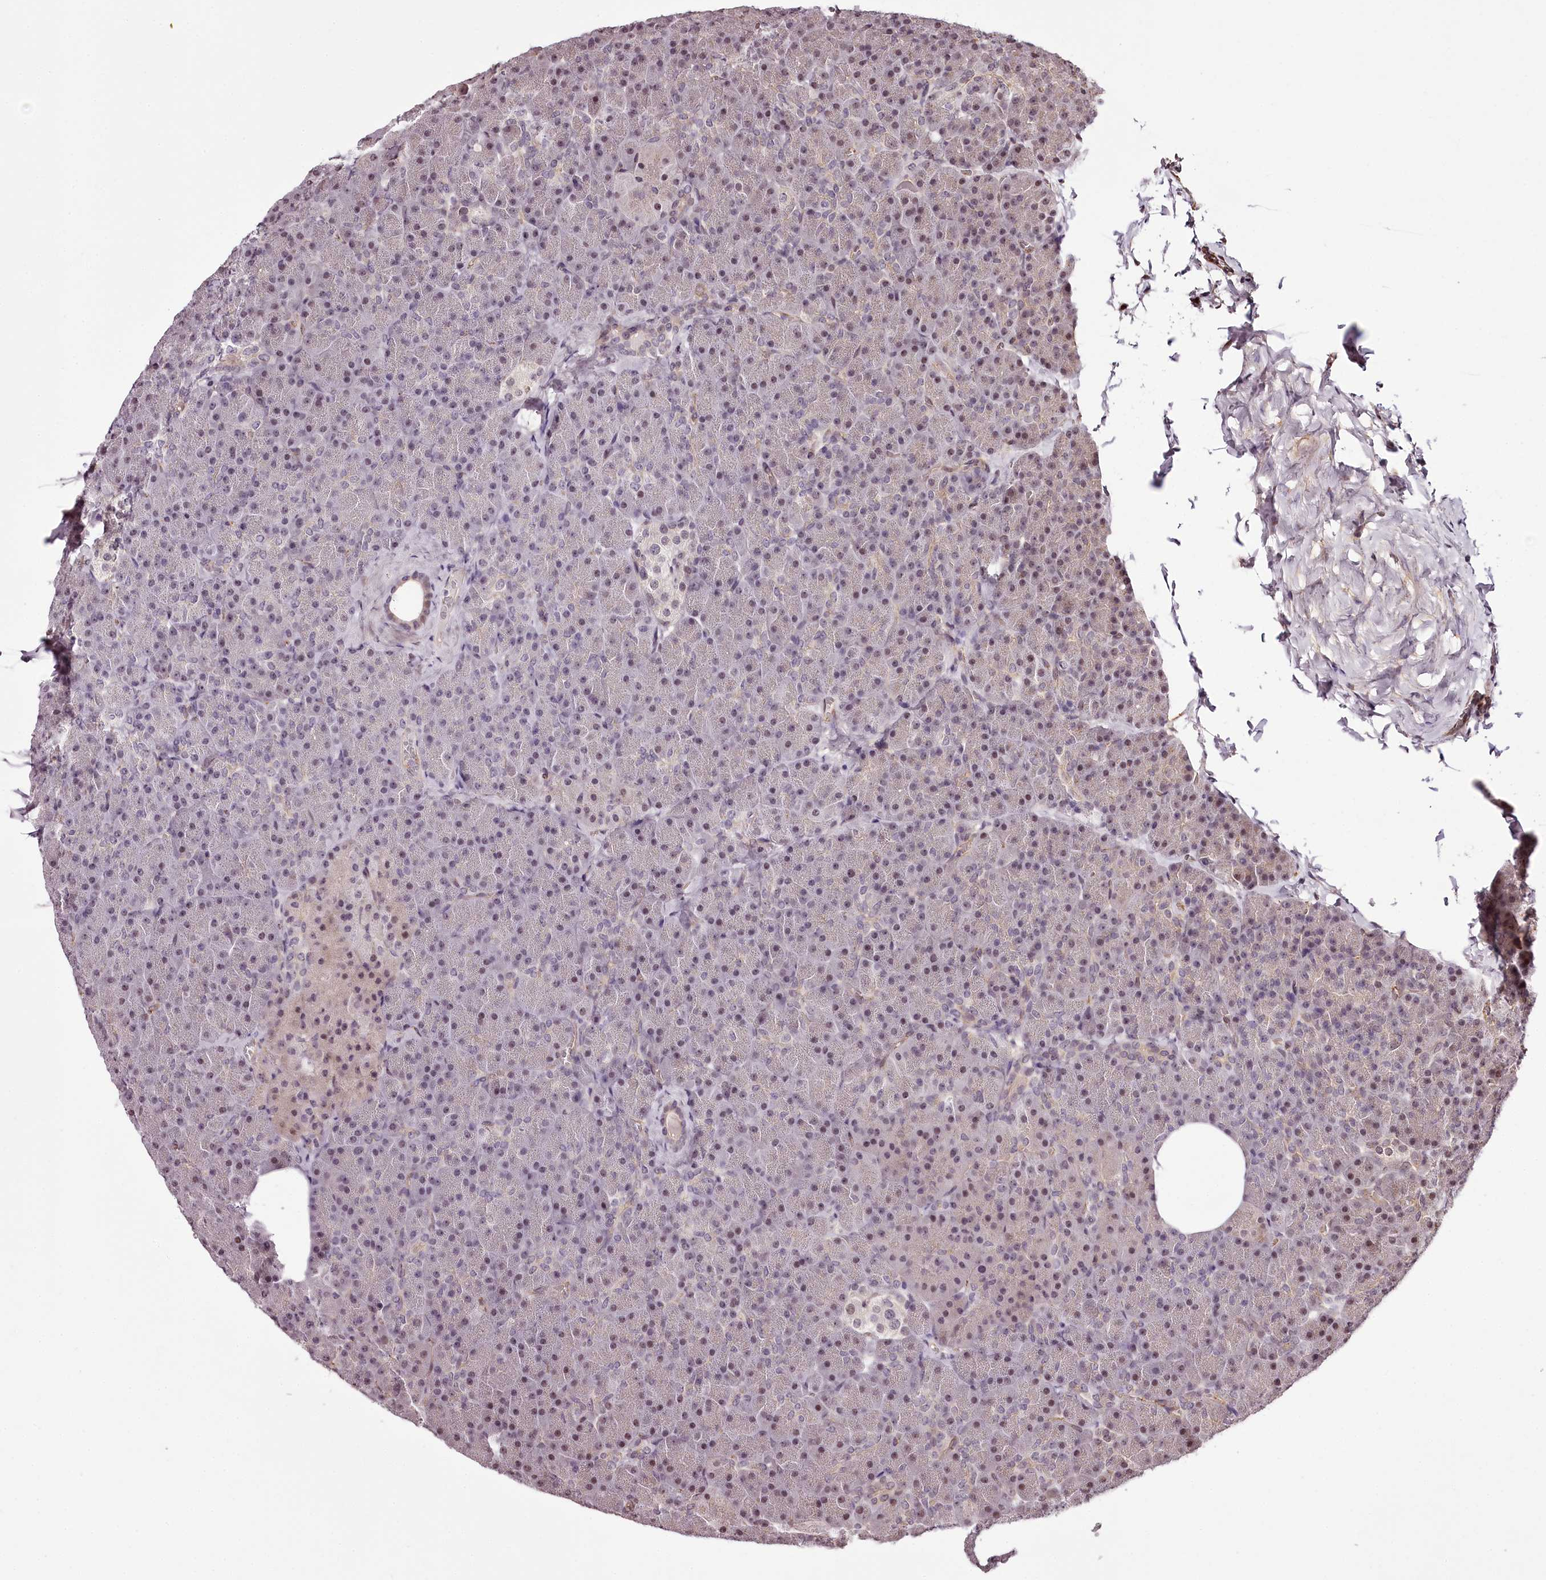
{"staining": {"intensity": "weak", "quantity": "<25%", "location": "nuclear"}, "tissue": "pancreas", "cell_type": "Exocrine glandular cells", "image_type": "normal", "snomed": [{"axis": "morphology", "description": "Normal tissue, NOS"}, {"axis": "morphology", "description": "Carcinoid, malignant, NOS"}, {"axis": "topography", "description": "Pancreas"}], "caption": "Benign pancreas was stained to show a protein in brown. There is no significant staining in exocrine glandular cells. (DAB immunohistochemistry (IHC) visualized using brightfield microscopy, high magnification).", "gene": "TTC33", "patient": {"sex": "female", "age": 35}}